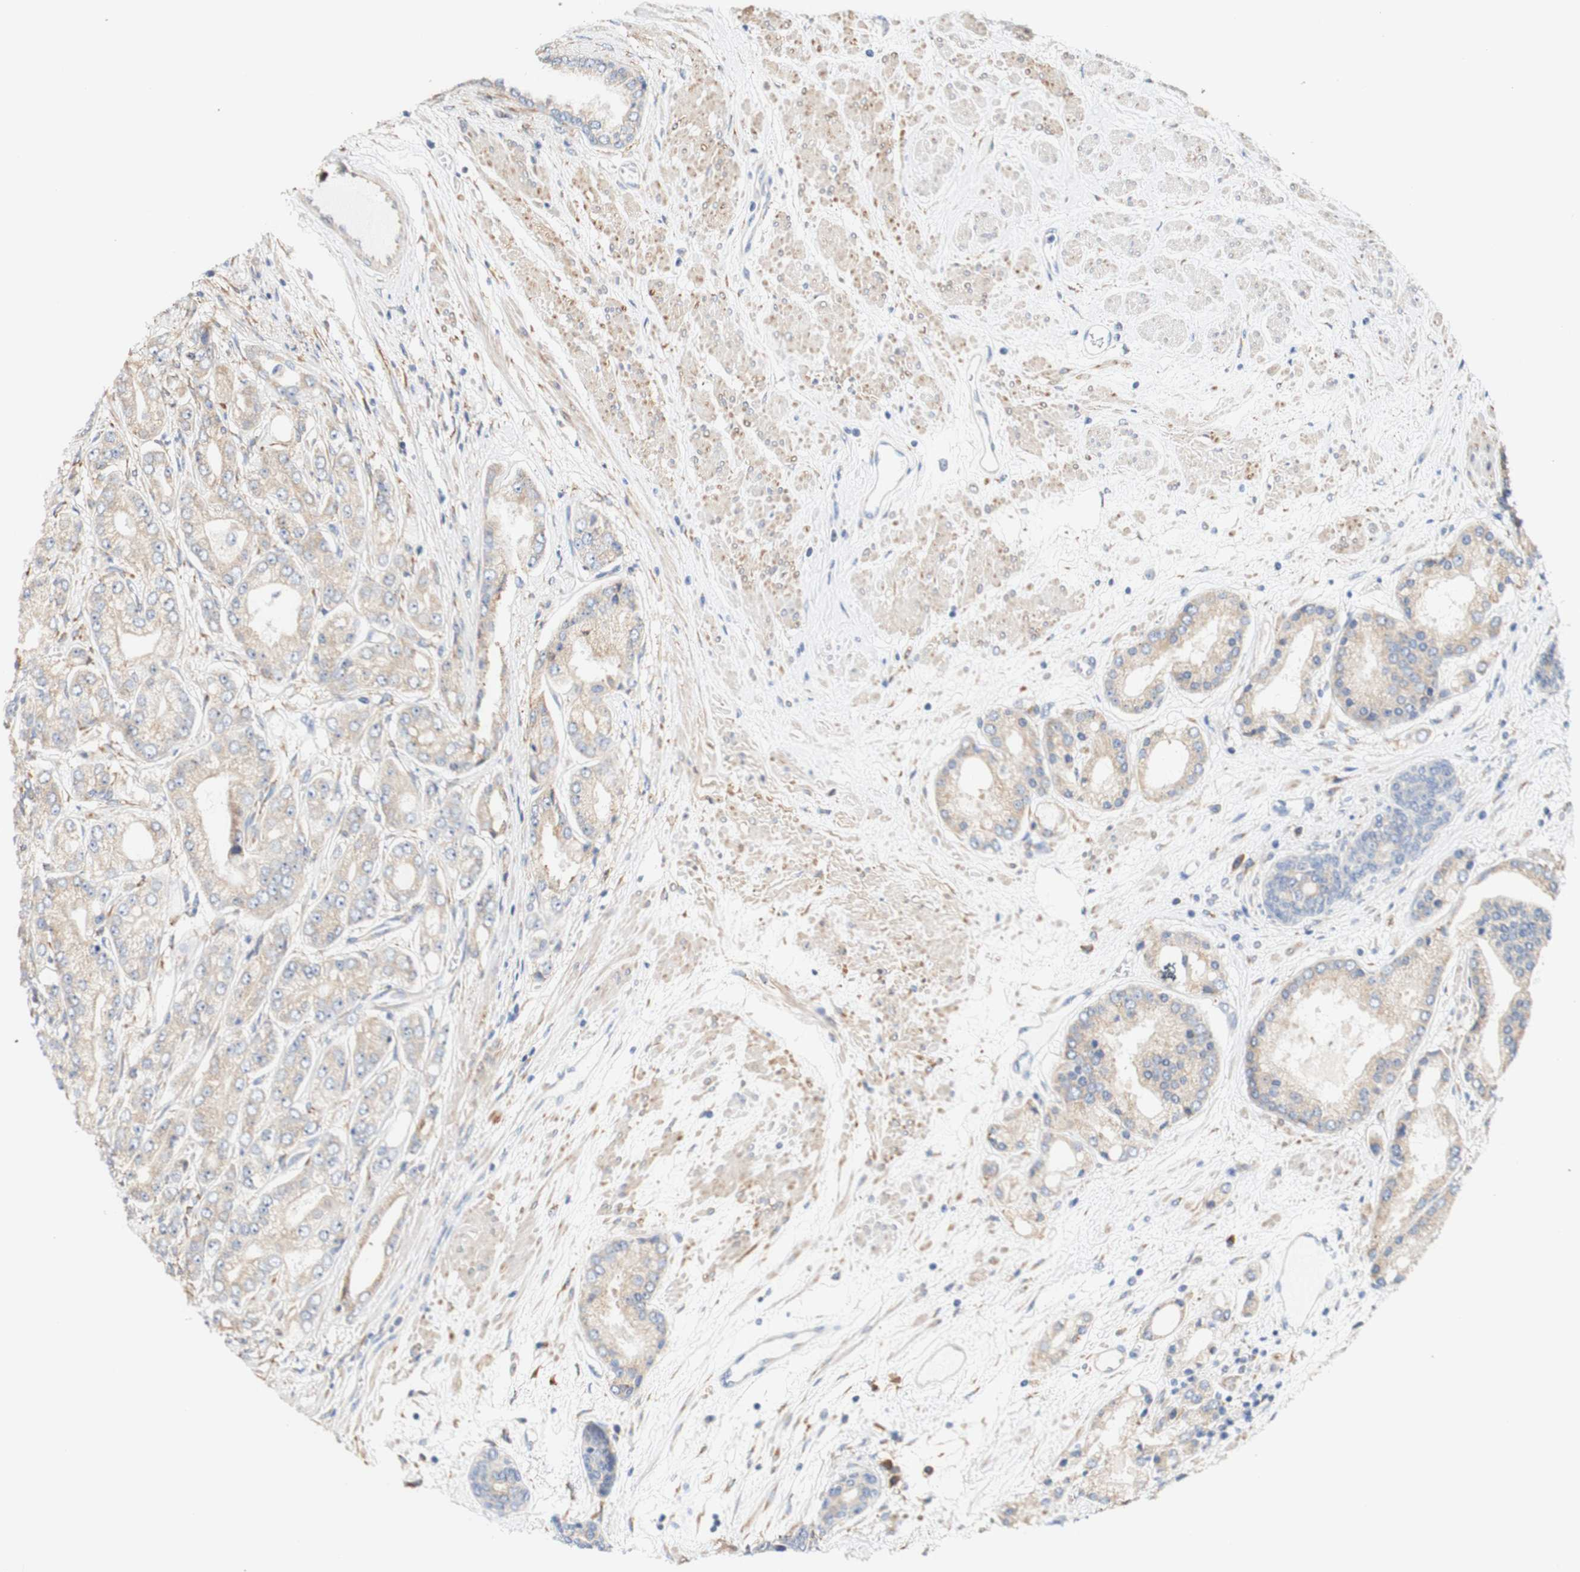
{"staining": {"intensity": "weak", "quantity": "<25%", "location": "cytoplasmic/membranous"}, "tissue": "prostate cancer", "cell_type": "Tumor cells", "image_type": "cancer", "snomed": [{"axis": "morphology", "description": "Adenocarcinoma, High grade"}, {"axis": "topography", "description": "Prostate"}], "caption": "Photomicrograph shows no significant protein positivity in tumor cells of adenocarcinoma (high-grade) (prostate).", "gene": "EIF2AK4", "patient": {"sex": "male", "age": 59}}